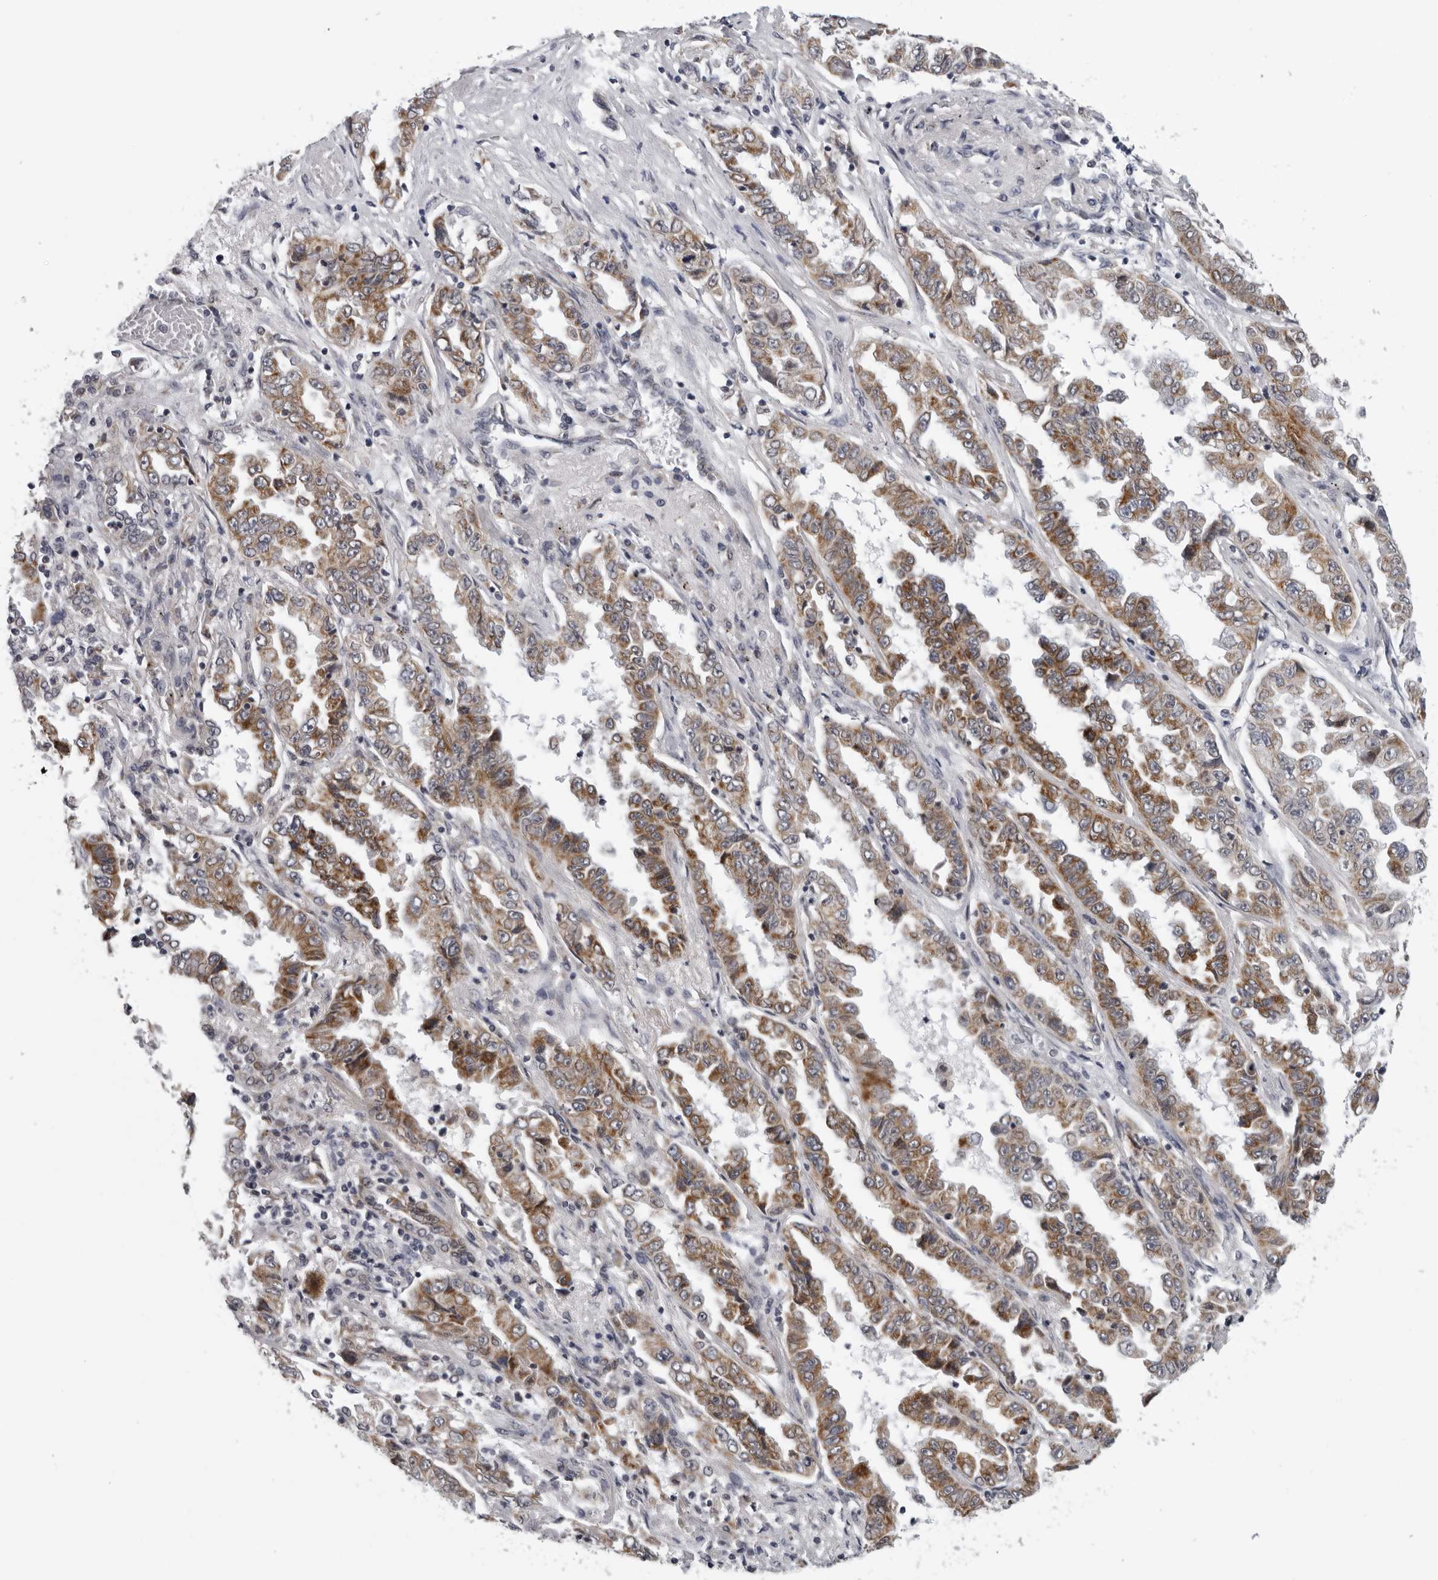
{"staining": {"intensity": "moderate", "quantity": ">75%", "location": "cytoplasmic/membranous"}, "tissue": "lung cancer", "cell_type": "Tumor cells", "image_type": "cancer", "snomed": [{"axis": "morphology", "description": "Adenocarcinoma, NOS"}, {"axis": "topography", "description": "Lung"}], "caption": "Immunohistochemistry (DAB (3,3'-diaminobenzidine)) staining of human lung cancer (adenocarcinoma) shows moderate cytoplasmic/membranous protein expression in about >75% of tumor cells.", "gene": "CPT2", "patient": {"sex": "female", "age": 51}}